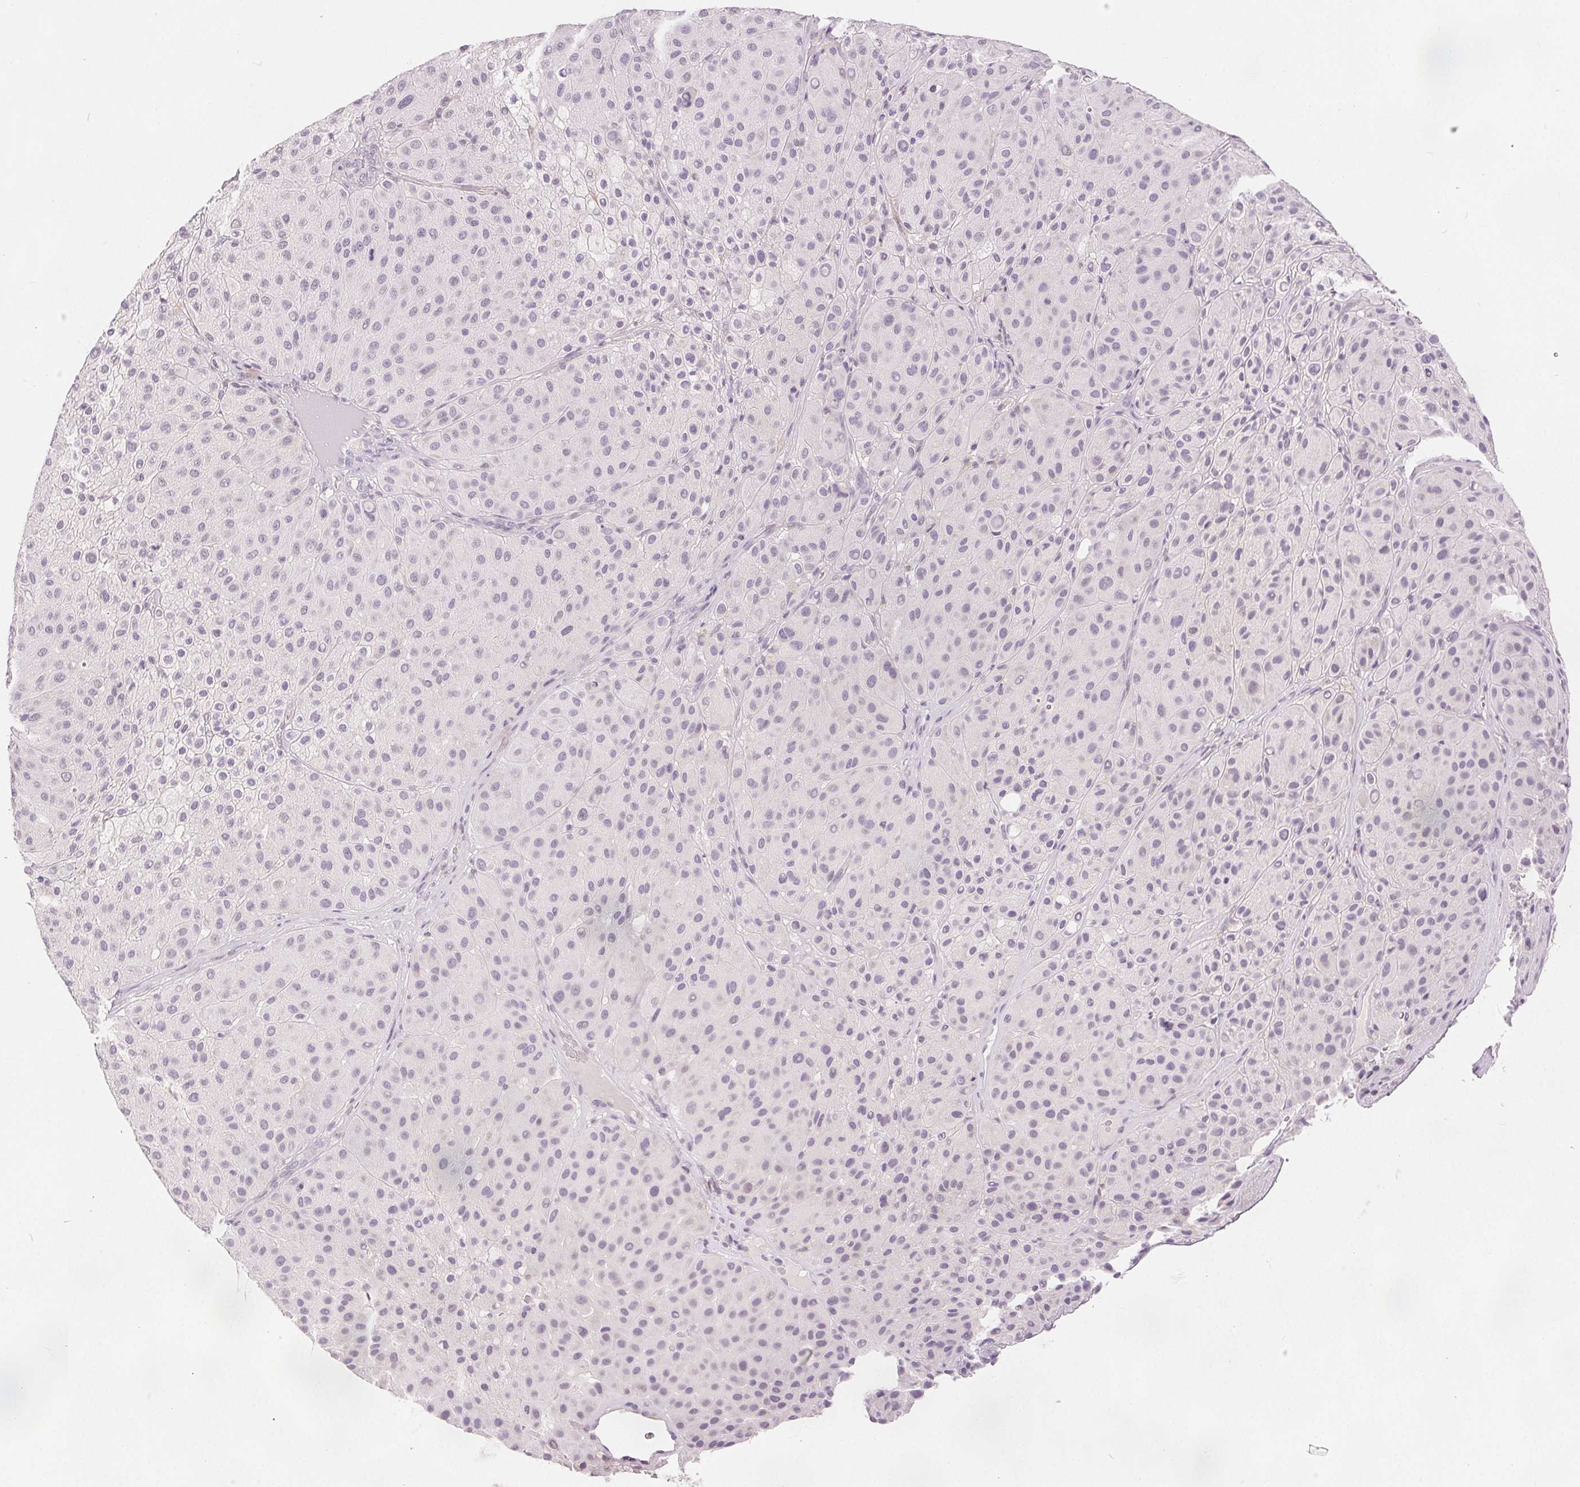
{"staining": {"intensity": "negative", "quantity": "none", "location": "none"}, "tissue": "melanoma", "cell_type": "Tumor cells", "image_type": "cancer", "snomed": [{"axis": "morphology", "description": "Malignant melanoma, Metastatic site"}, {"axis": "topography", "description": "Smooth muscle"}], "caption": "Melanoma was stained to show a protein in brown. There is no significant expression in tumor cells. (Stains: DAB immunohistochemistry with hematoxylin counter stain, Microscopy: brightfield microscopy at high magnification).", "gene": "CA12", "patient": {"sex": "male", "age": 41}}